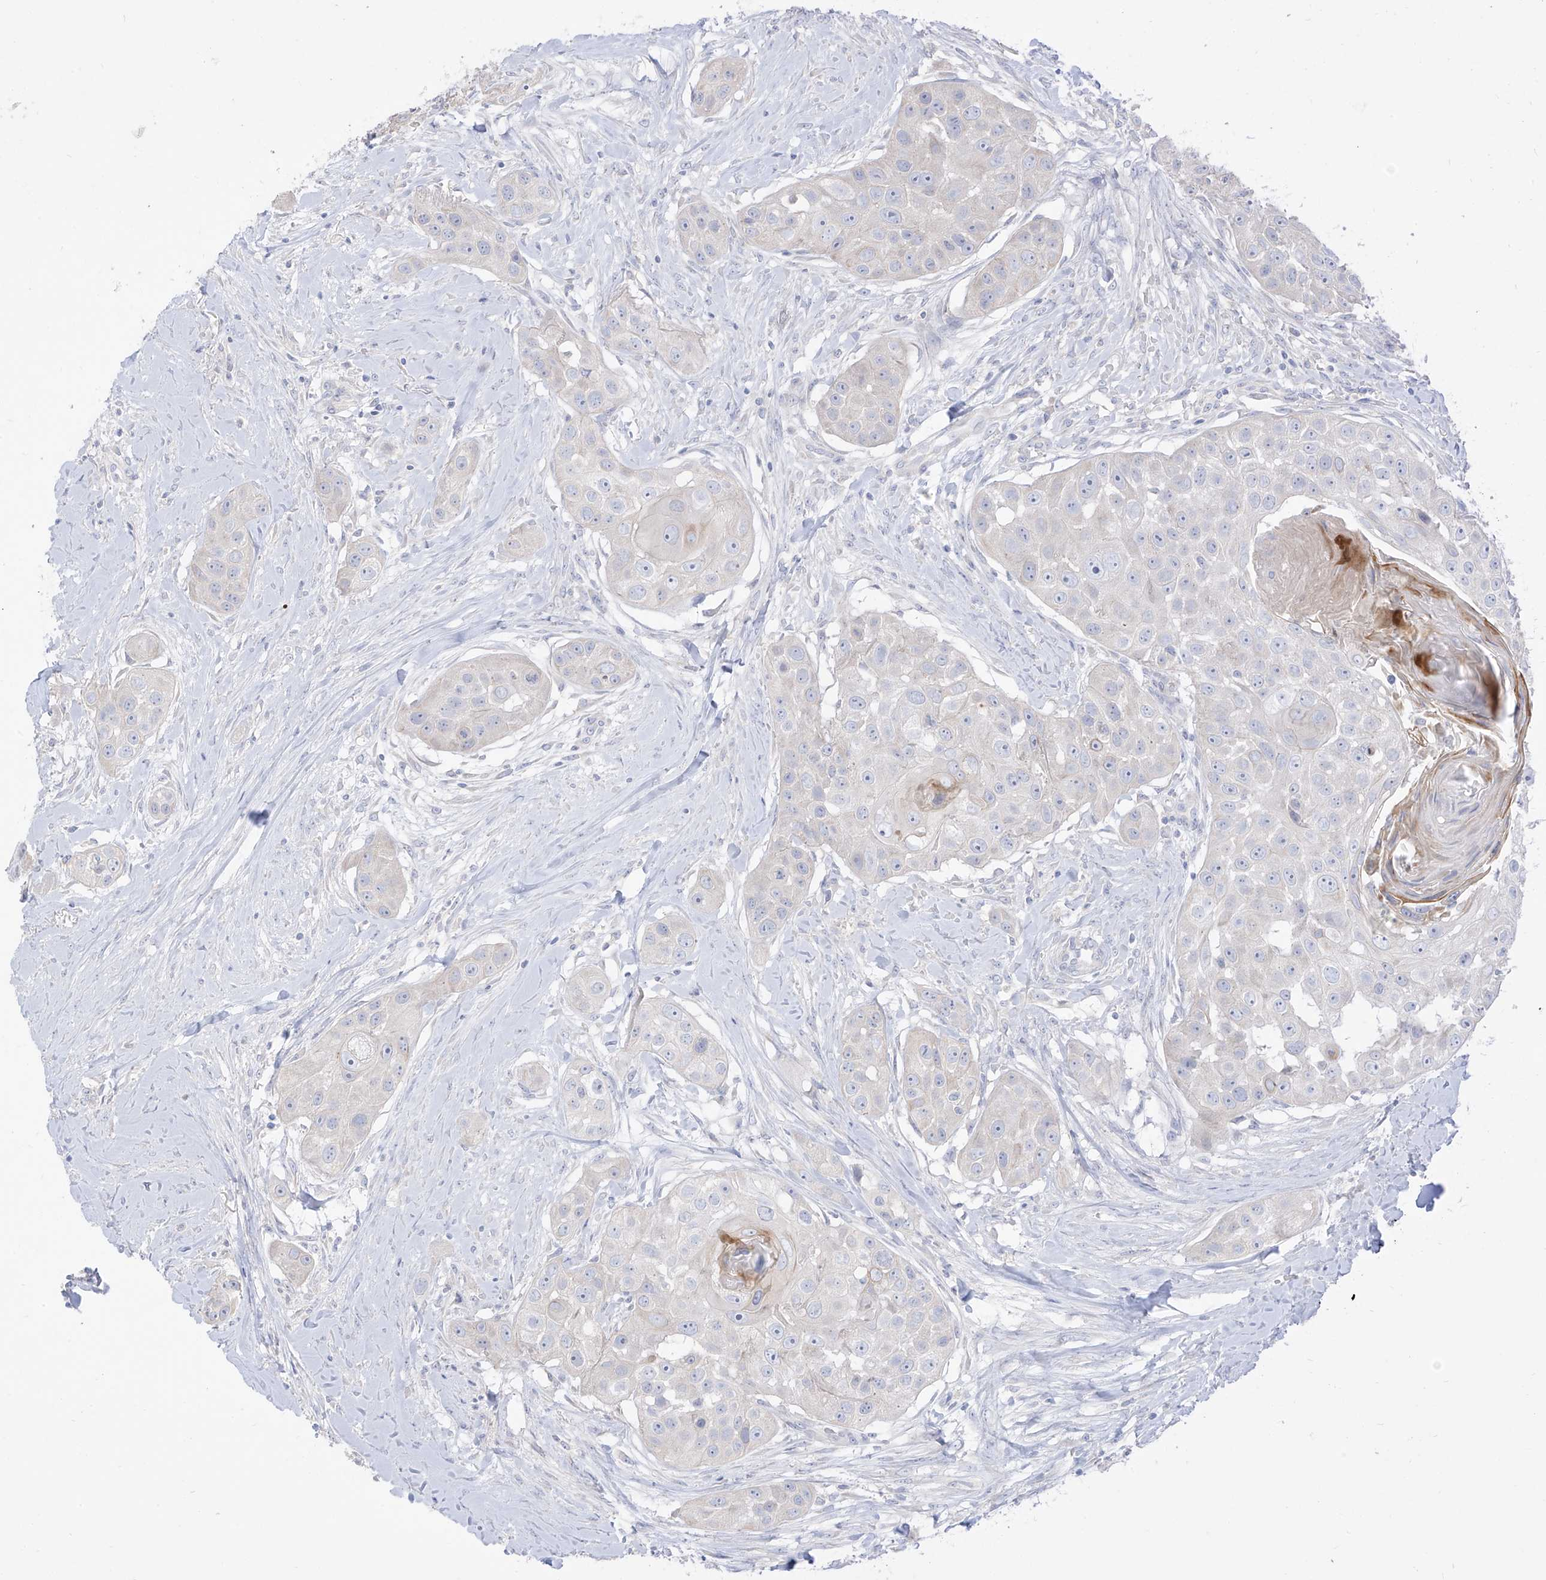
{"staining": {"intensity": "negative", "quantity": "none", "location": "none"}, "tissue": "head and neck cancer", "cell_type": "Tumor cells", "image_type": "cancer", "snomed": [{"axis": "morphology", "description": "Normal tissue, NOS"}, {"axis": "morphology", "description": "Squamous cell carcinoma, NOS"}, {"axis": "topography", "description": "Skeletal muscle"}, {"axis": "topography", "description": "Head-Neck"}], "caption": "An immunohistochemistry (IHC) histopathology image of head and neck squamous cell carcinoma is shown. There is no staining in tumor cells of head and neck squamous cell carcinoma.", "gene": "ARHGEF40", "patient": {"sex": "male", "age": 51}}